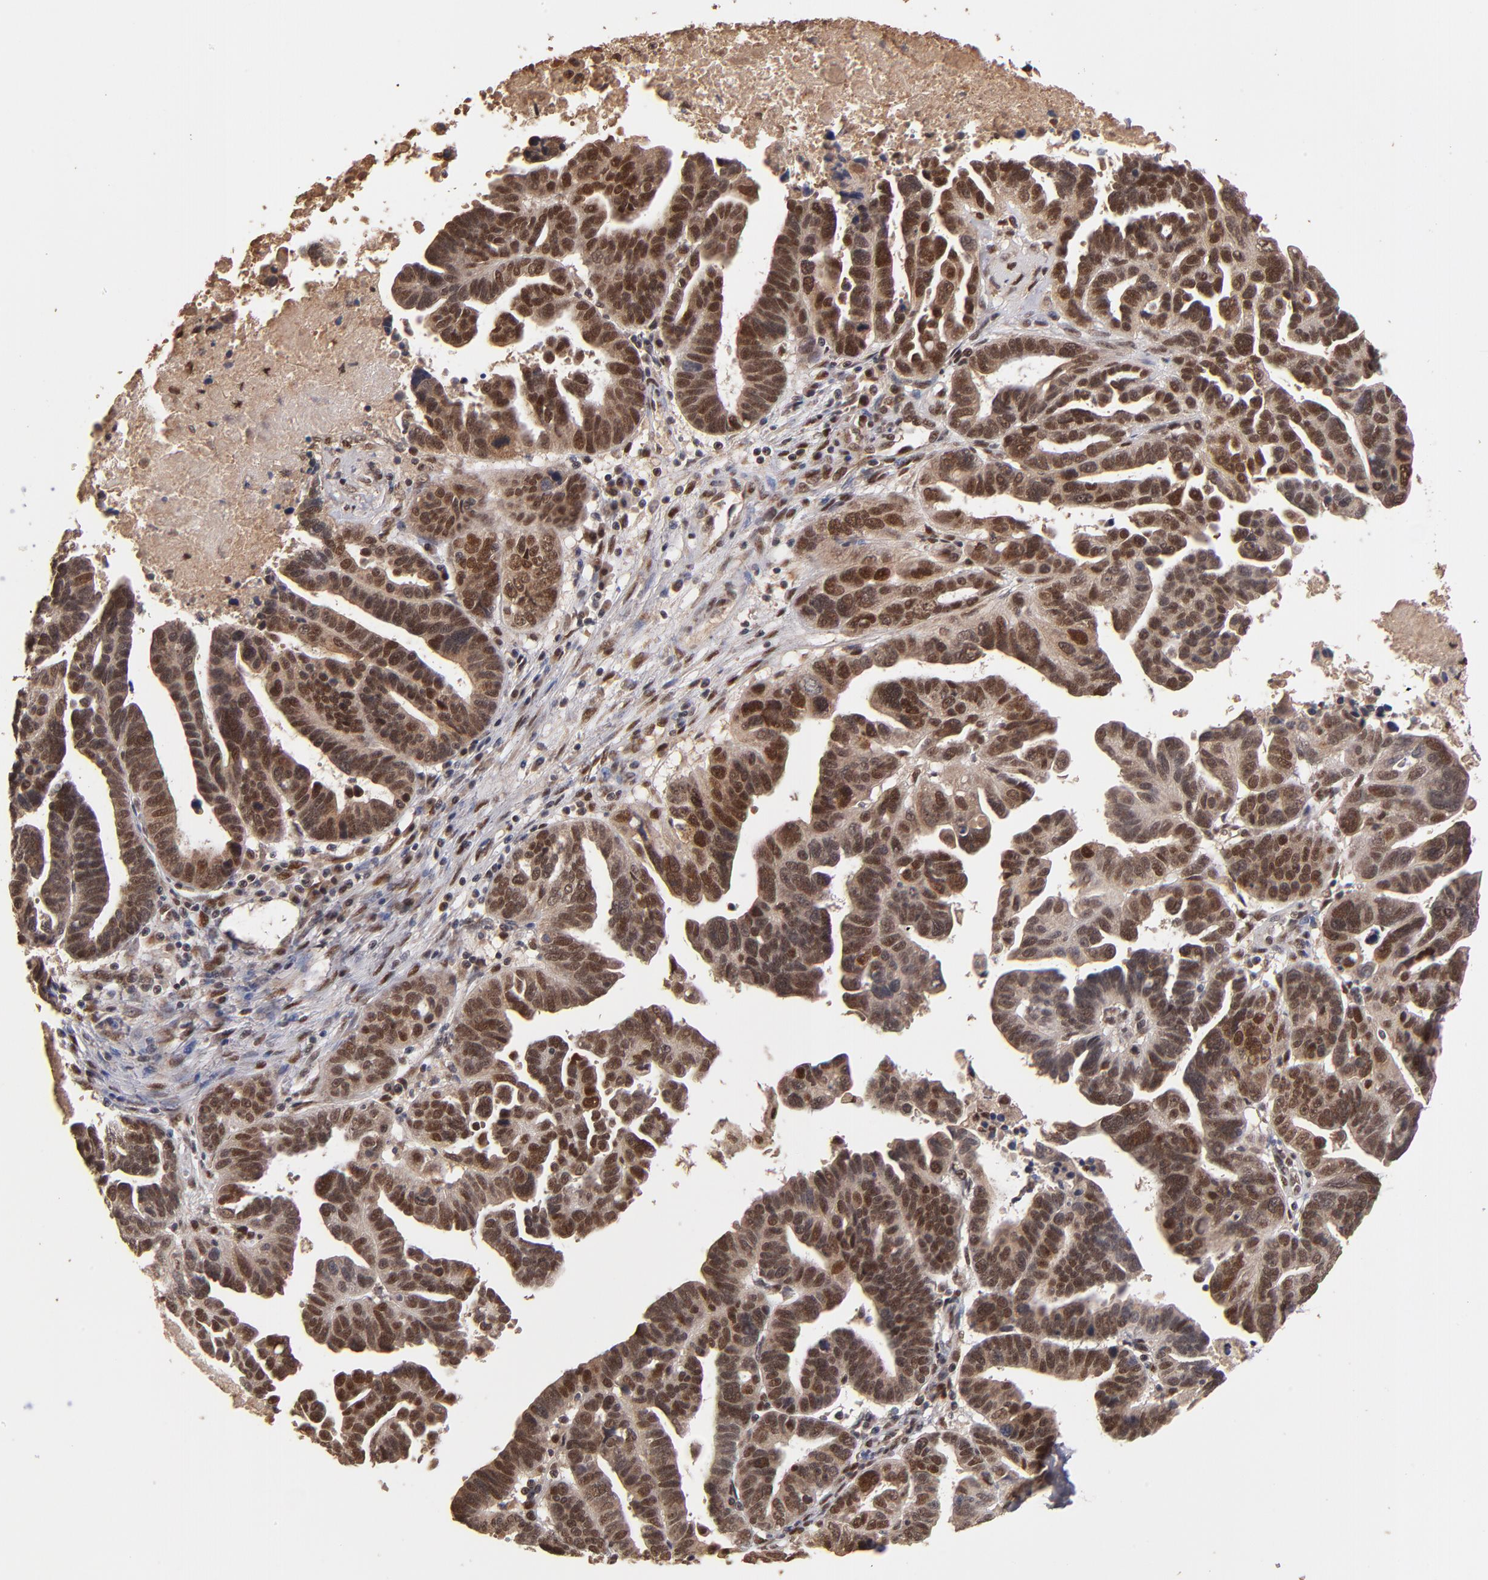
{"staining": {"intensity": "moderate", "quantity": ">75%", "location": "cytoplasmic/membranous,nuclear"}, "tissue": "ovarian cancer", "cell_type": "Tumor cells", "image_type": "cancer", "snomed": [{"axis": "morphology", "description": "Carcinoma, endometroid"}, {"axis": "morphology", "description": "Cystadenocarcinoma, serous, NOS"}, {"axis": "topography", "description": "Ovary"}], "caption": "Tumor cells exhibit moderate cytoplasmic/membranous and nuclear staining in about >75% of cells in ovarian cancer.", "gene": "EAPP", "patient": {"sex": "female", "age": 45}}